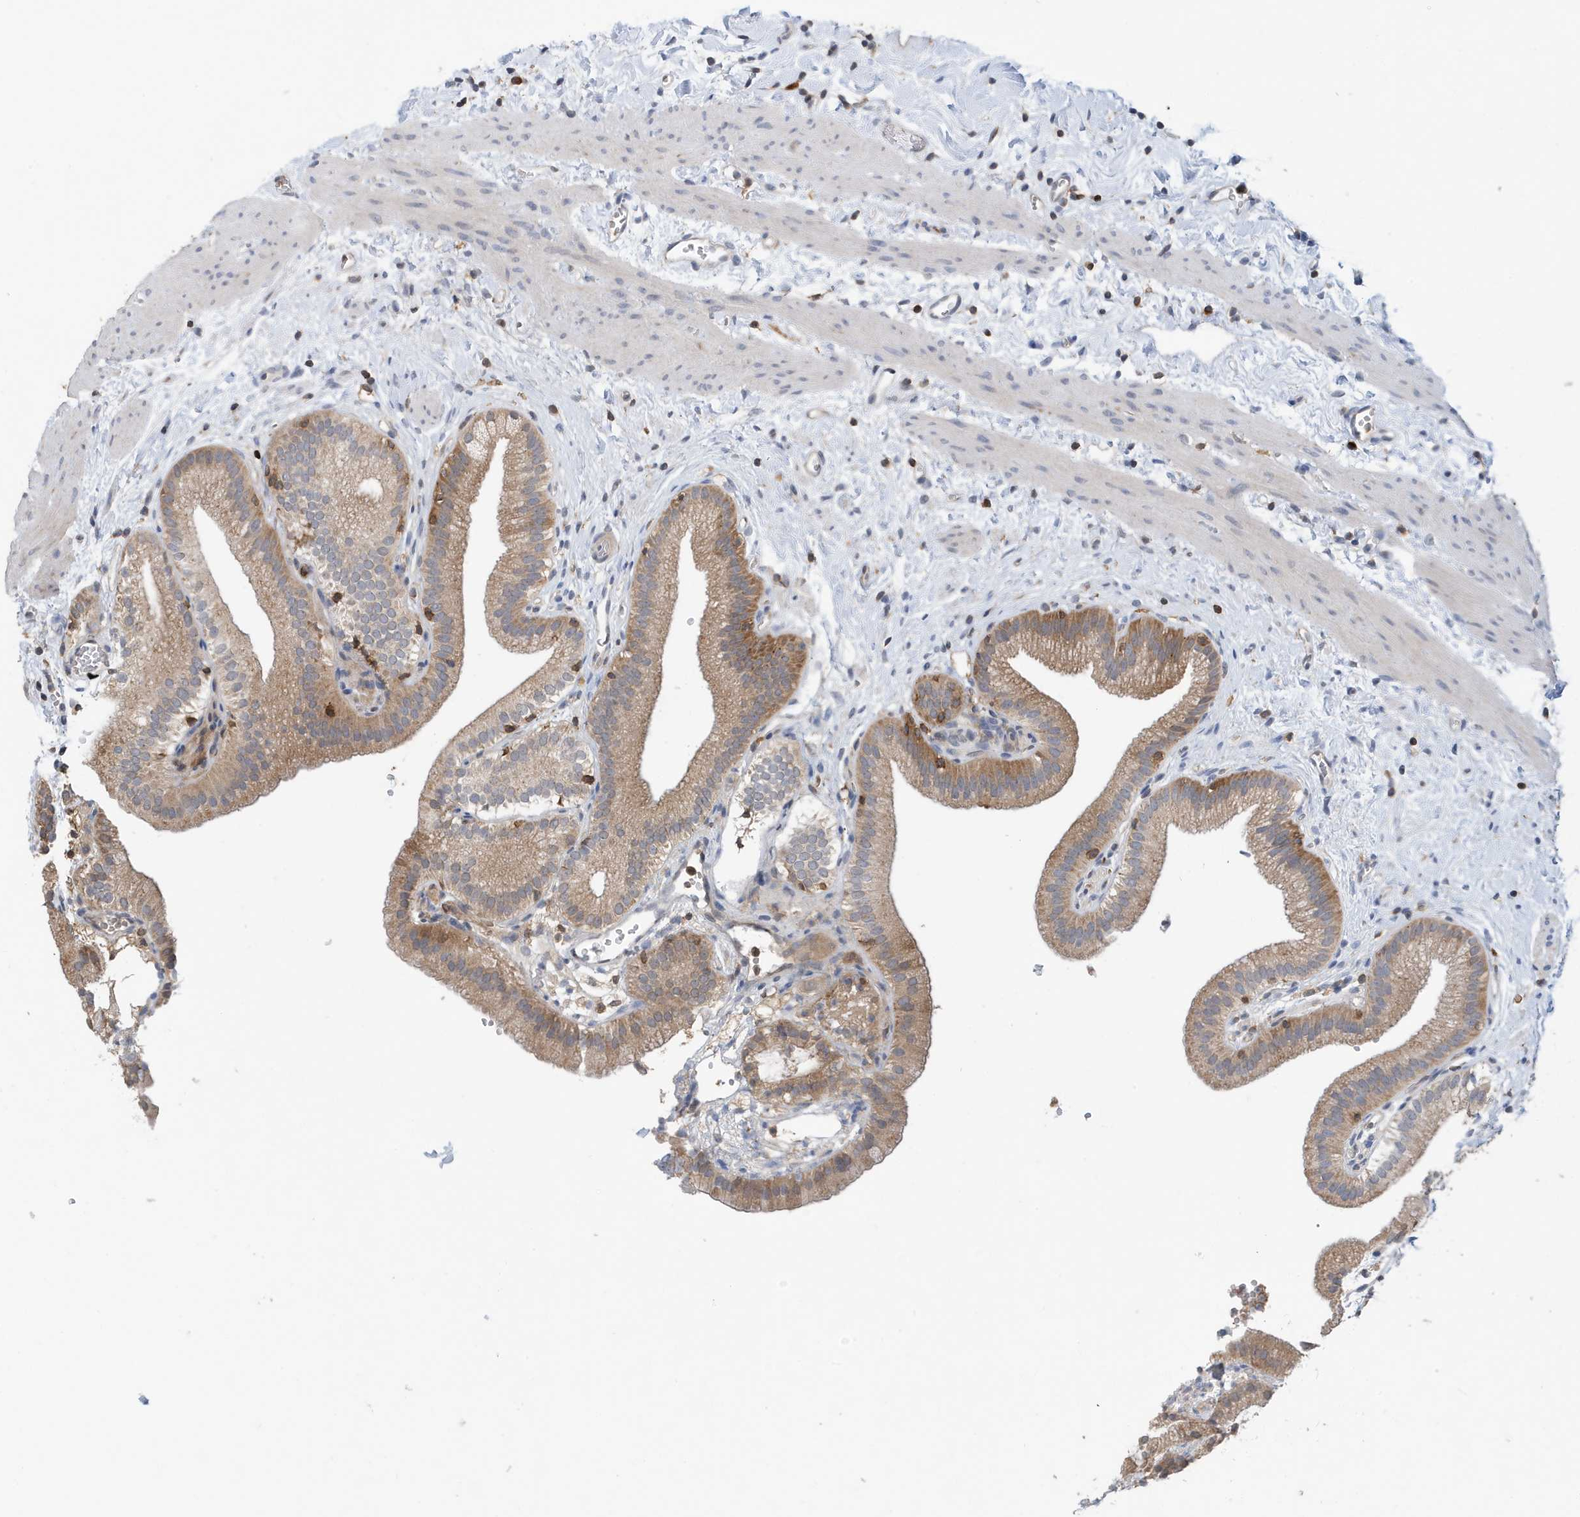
{"staining": {"intensity": "moderate", "quantity": "25%-75%", "location": "cytoplasmic/membranous"}, "tissue": "gallbladder", "cell_type": "Glandular cells", "image_type": "normal", "snomed": [{"axis": "morphology", "description": "Normal tissue, NOS"}, {"axis": "topography", "description": "Gallbladder"}], "caption": "Immunohistochemistry (IHC) of normal human gallbladder shows medium levels of moderate cytoplasmic/membranous positivity in approximately 25%-75% of glandular cells. The protein is shown in brown color, while the nuclei are stained blue.", "gene": "NSUN3", "patient": {"sex": "male", "age": 55}}